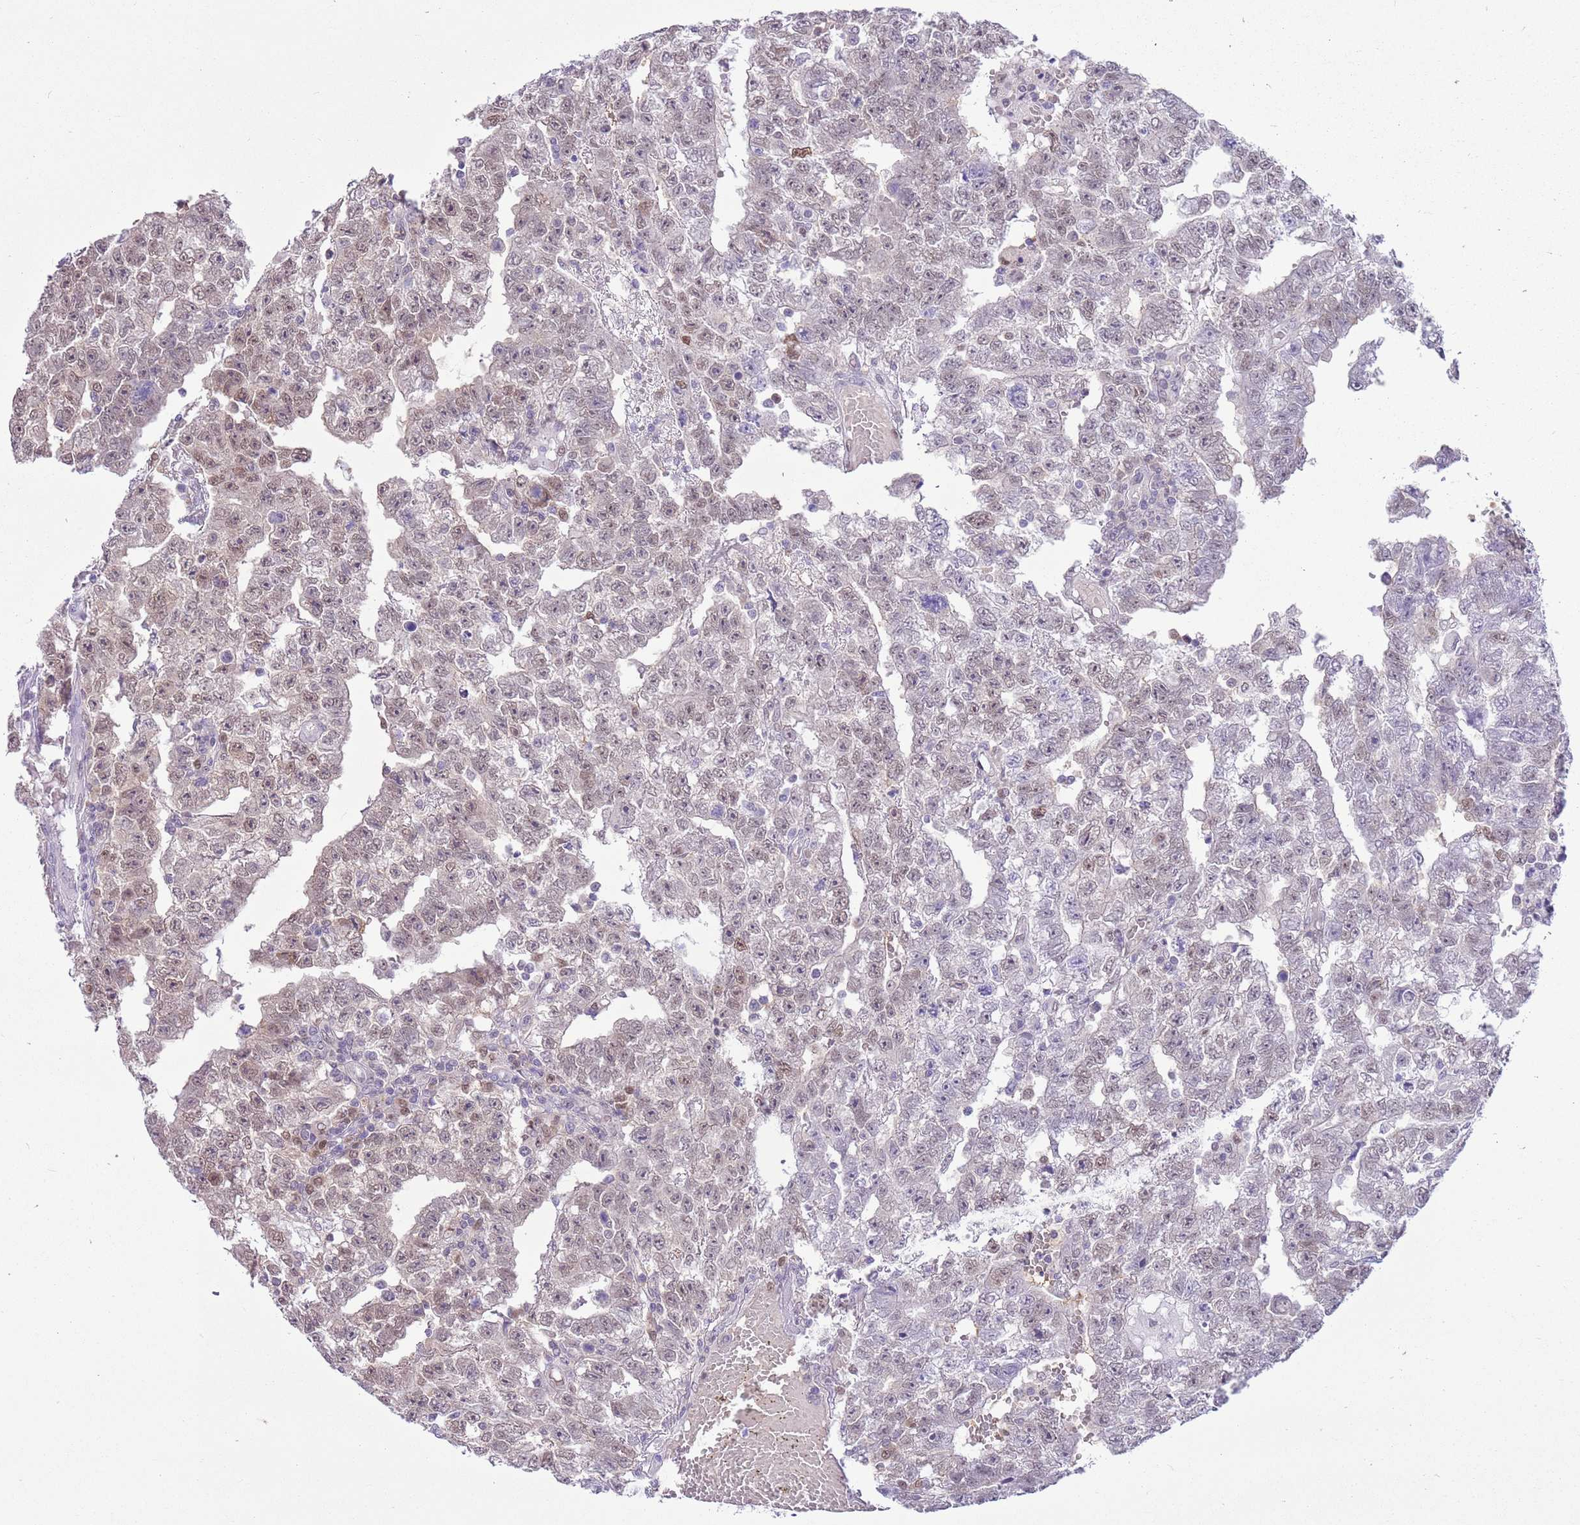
{"staining": {"intensity": "weak", "quantity": "25%-75%", "location": "nuclear"}, "tissue": "testis cancer", "cell_type": "Tumor cells", "image_type": "cancer", "snomed": [{"axis": "morphology", "description": "Carcinoma, Embryonal, NOS"}, {"axis": "topography", "description": "Testis"}], "caption": "Tumor cells demonstrate low levels of weak nuclear positivity in about 25%-75% of cells in human testis embryonal carcinoma.", "gene": "DDI2", "patient": {"sex": "male", "age": 25}}